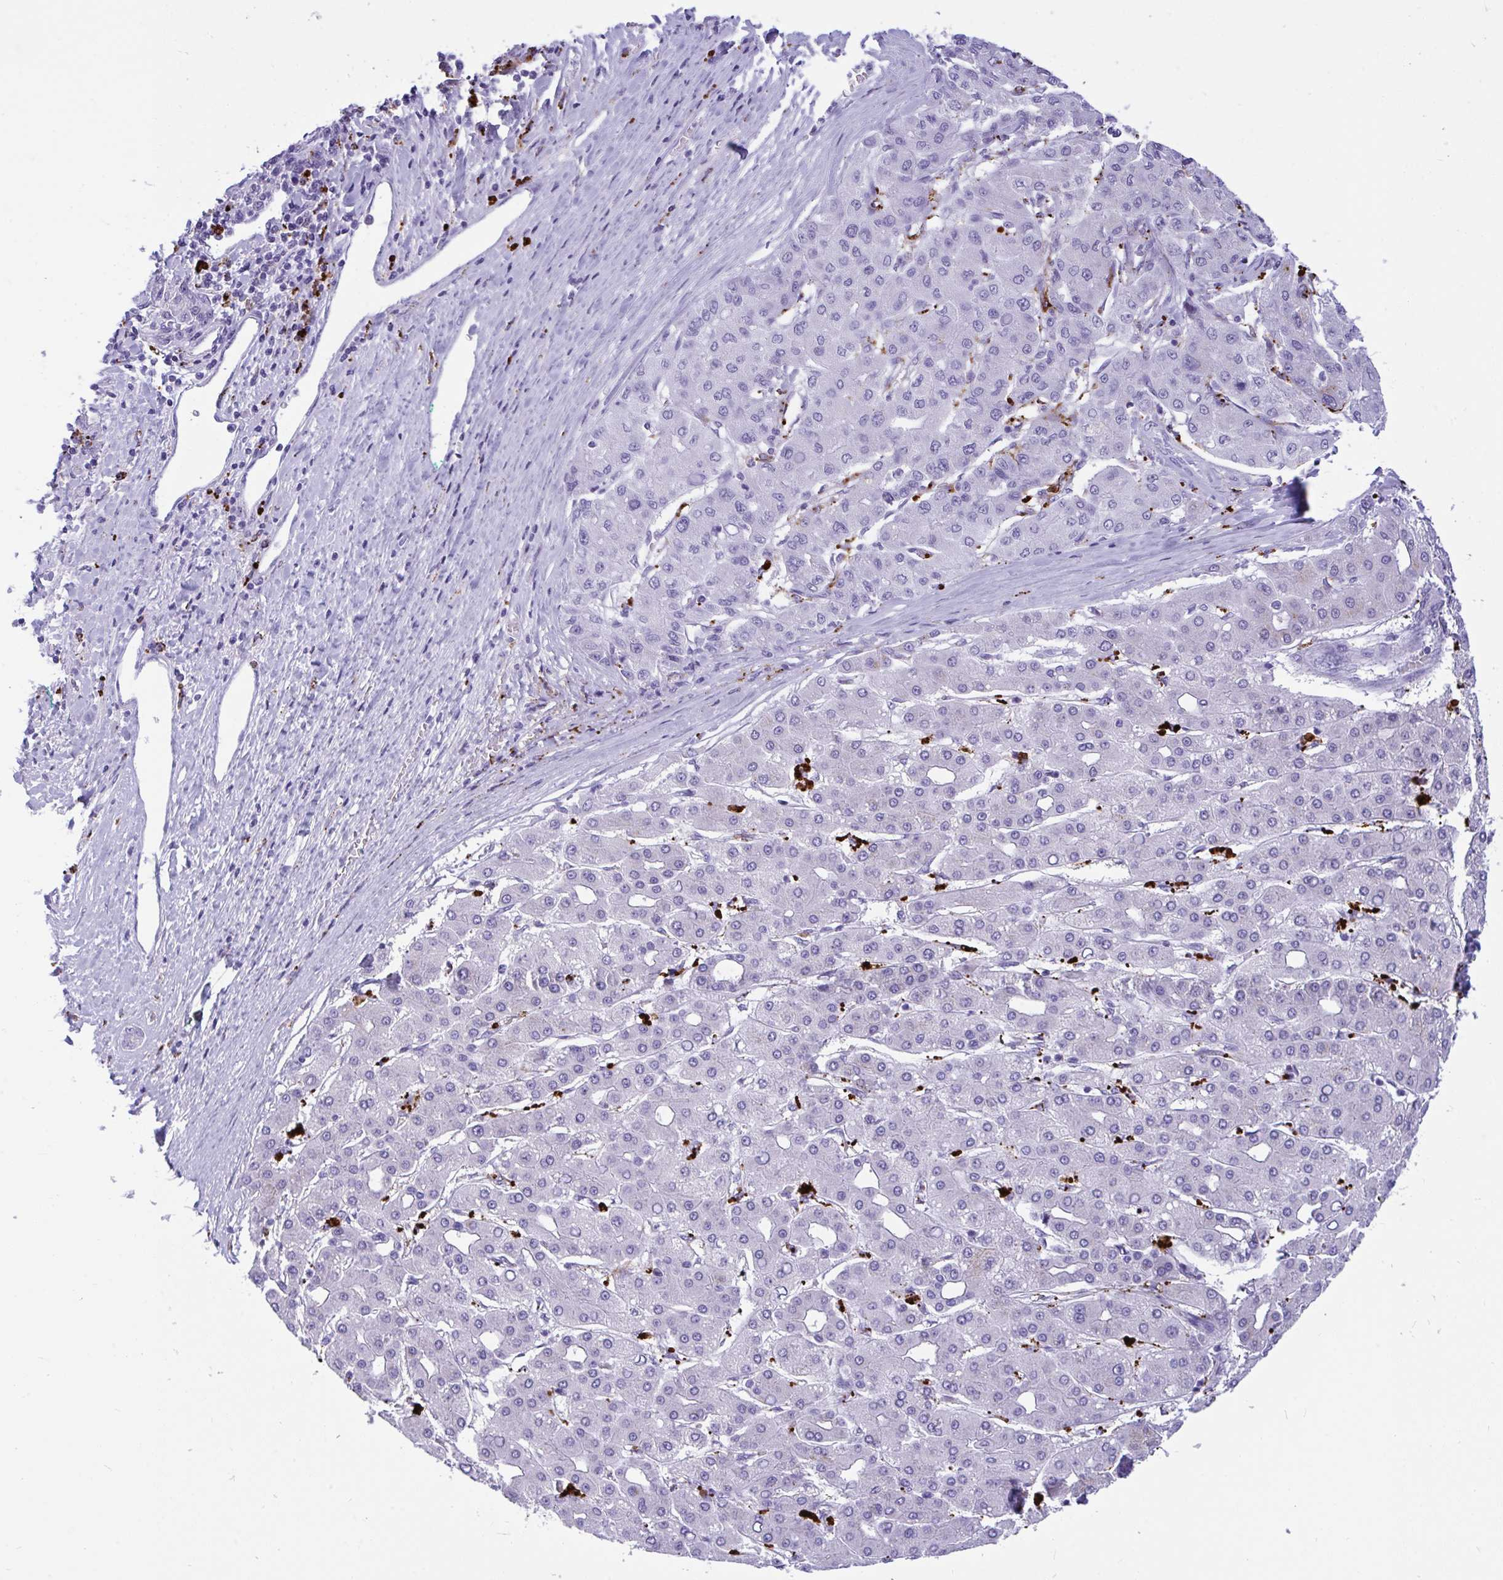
{"staining": {"intensity": "negative", "quantity": "none", "location": "none"}, "tissue": "liver cancer", "cell_type": "Tumor cells", "image_type": "cancer", "snomed": [{"axis": "morphology", "description": "Carcinoma, Hepatocellular, NOS"}, {"axis": "topography", "description": "Liver"}], "caption": "Immunohistochemistry of human liver cancer demonstrates no staining in tumor cells.", "gene": "CPVL", "patient": {"sex": "male", "age": 65}}